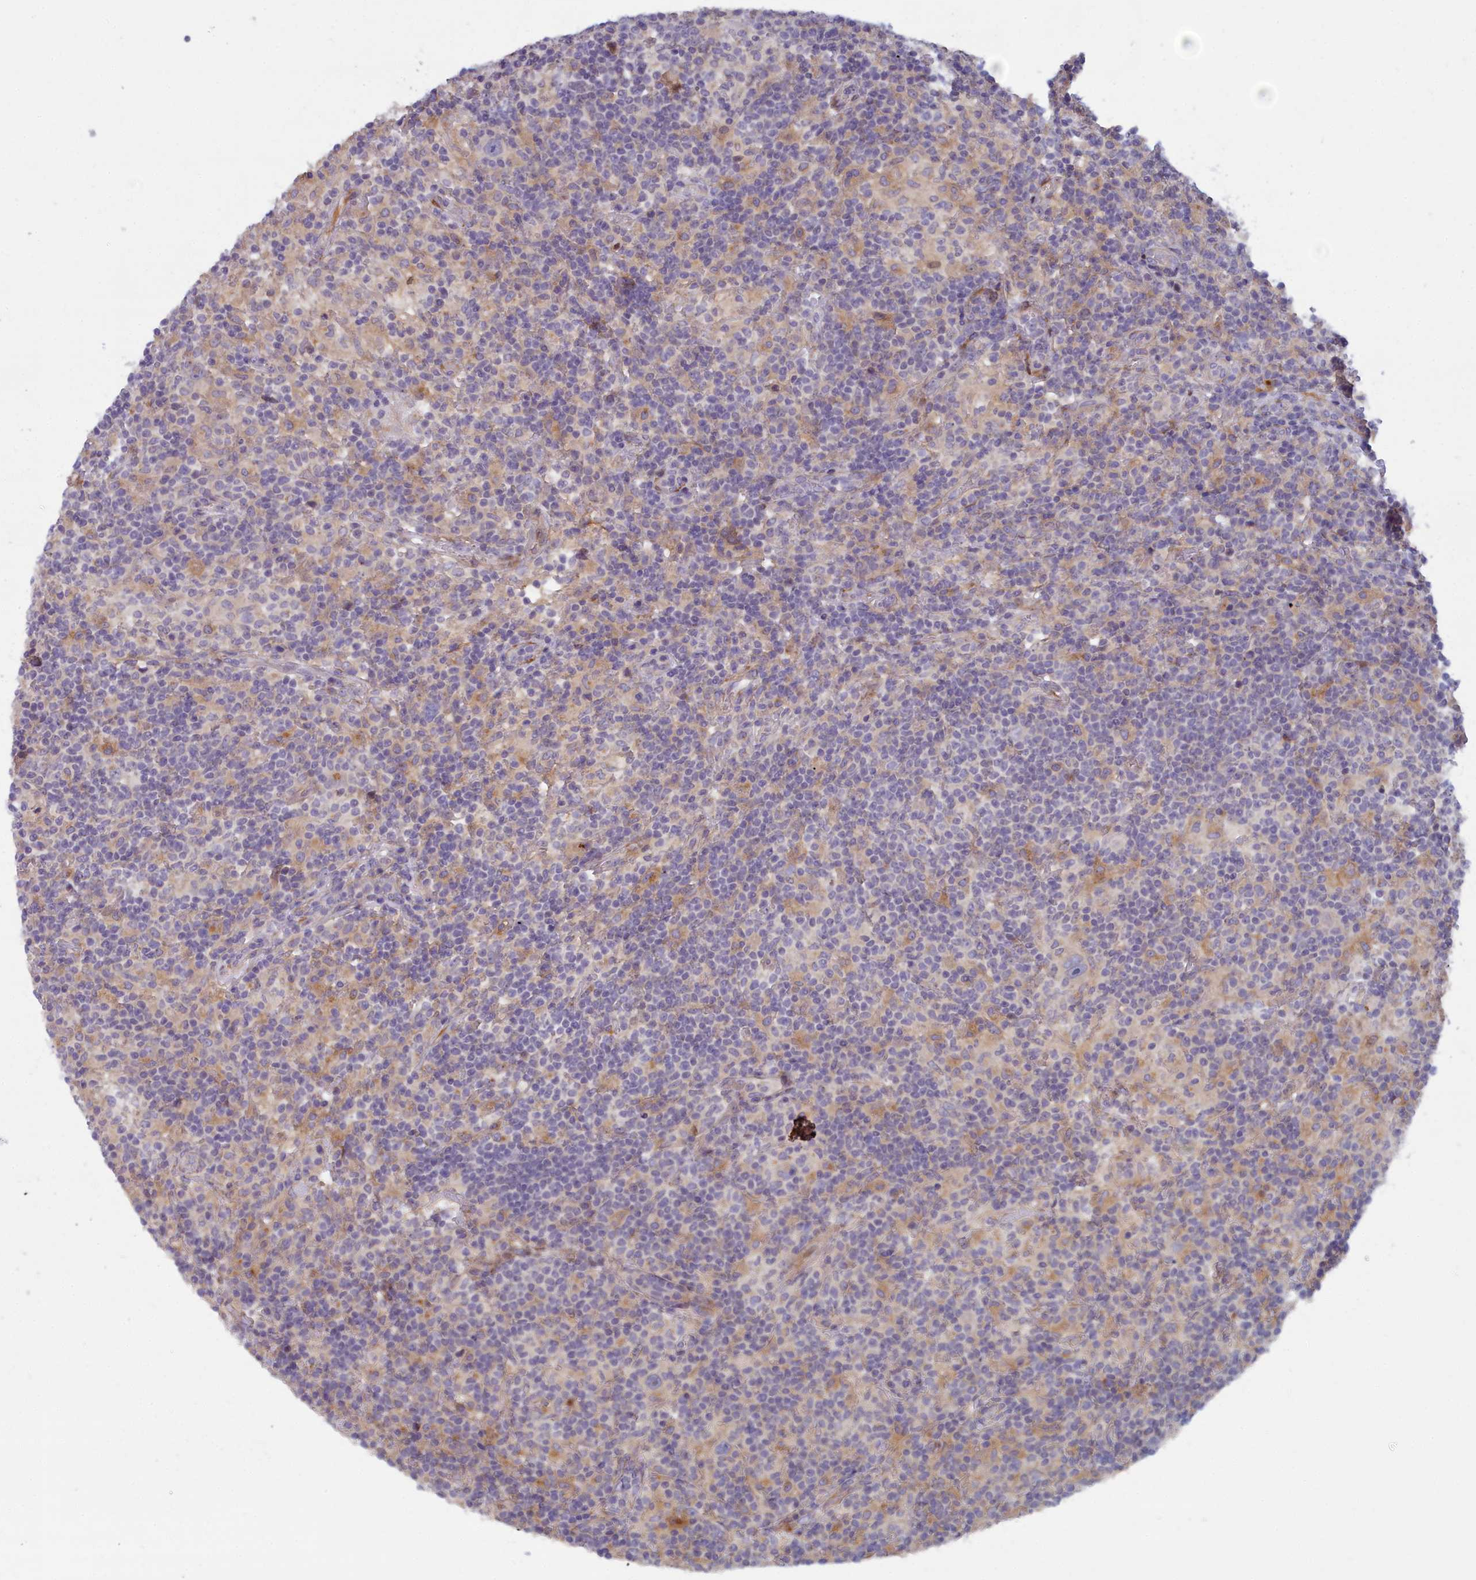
{"staining": {"intensity": "negative", "quantity": "none", "location": "none"}, "tissue": "lymphoma", "cell_type": "Tumor cells", "image_type": "cancer", "snomed": [{"axis": "morphology", "description": "Hodgkin's disease, NOS"}, {"axis": "topography", "description": "Lymph node"}], "caption": "There is no significant staining in tumor cells of lymphoma.", "gene": "B9D2", "patient": {"sex": "male", "age": 70}}